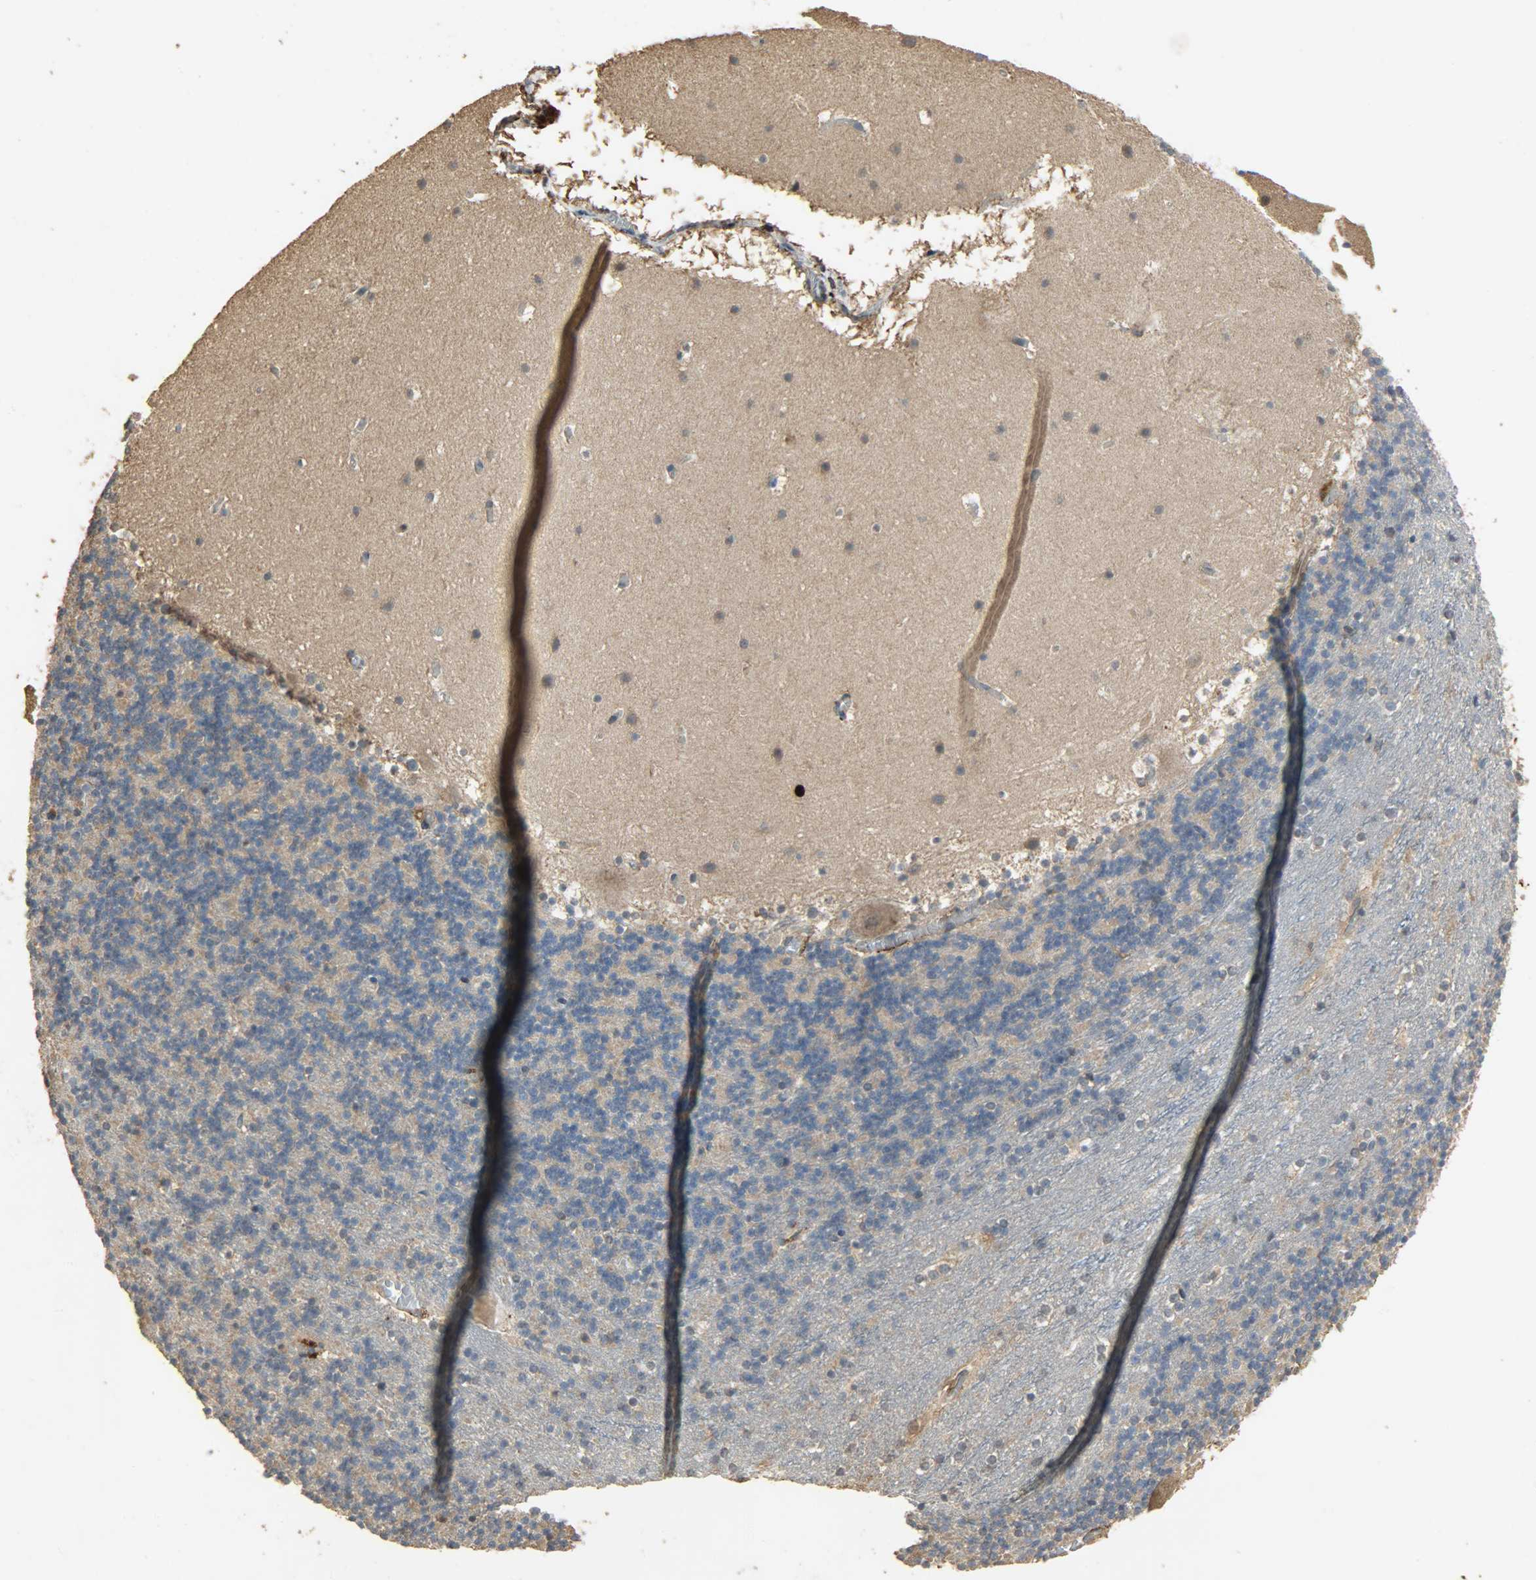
{"staining": {"intensity": "moderate", "quantity": "25%-75%", "location": "cytoplasmic/membranous"}, "tissue": "cerebellum", "cell_type": "Cells in granular layer", "image_type": "normal", "snomed": [{"axis": "morphology", "description": "Normal tissue, NOS"}, {"axis": "topography", "description": "Cerebellum"}], "caption": "Cells in granular layer reveal moderate cytoplasmic/membranous expression in about 25%-75% of cells in benign cerebellum. (IHC, brightfield microscopy, high magnification).", "gene": "CDKN2C", "patient": {"sex": "male", "age": 45}}